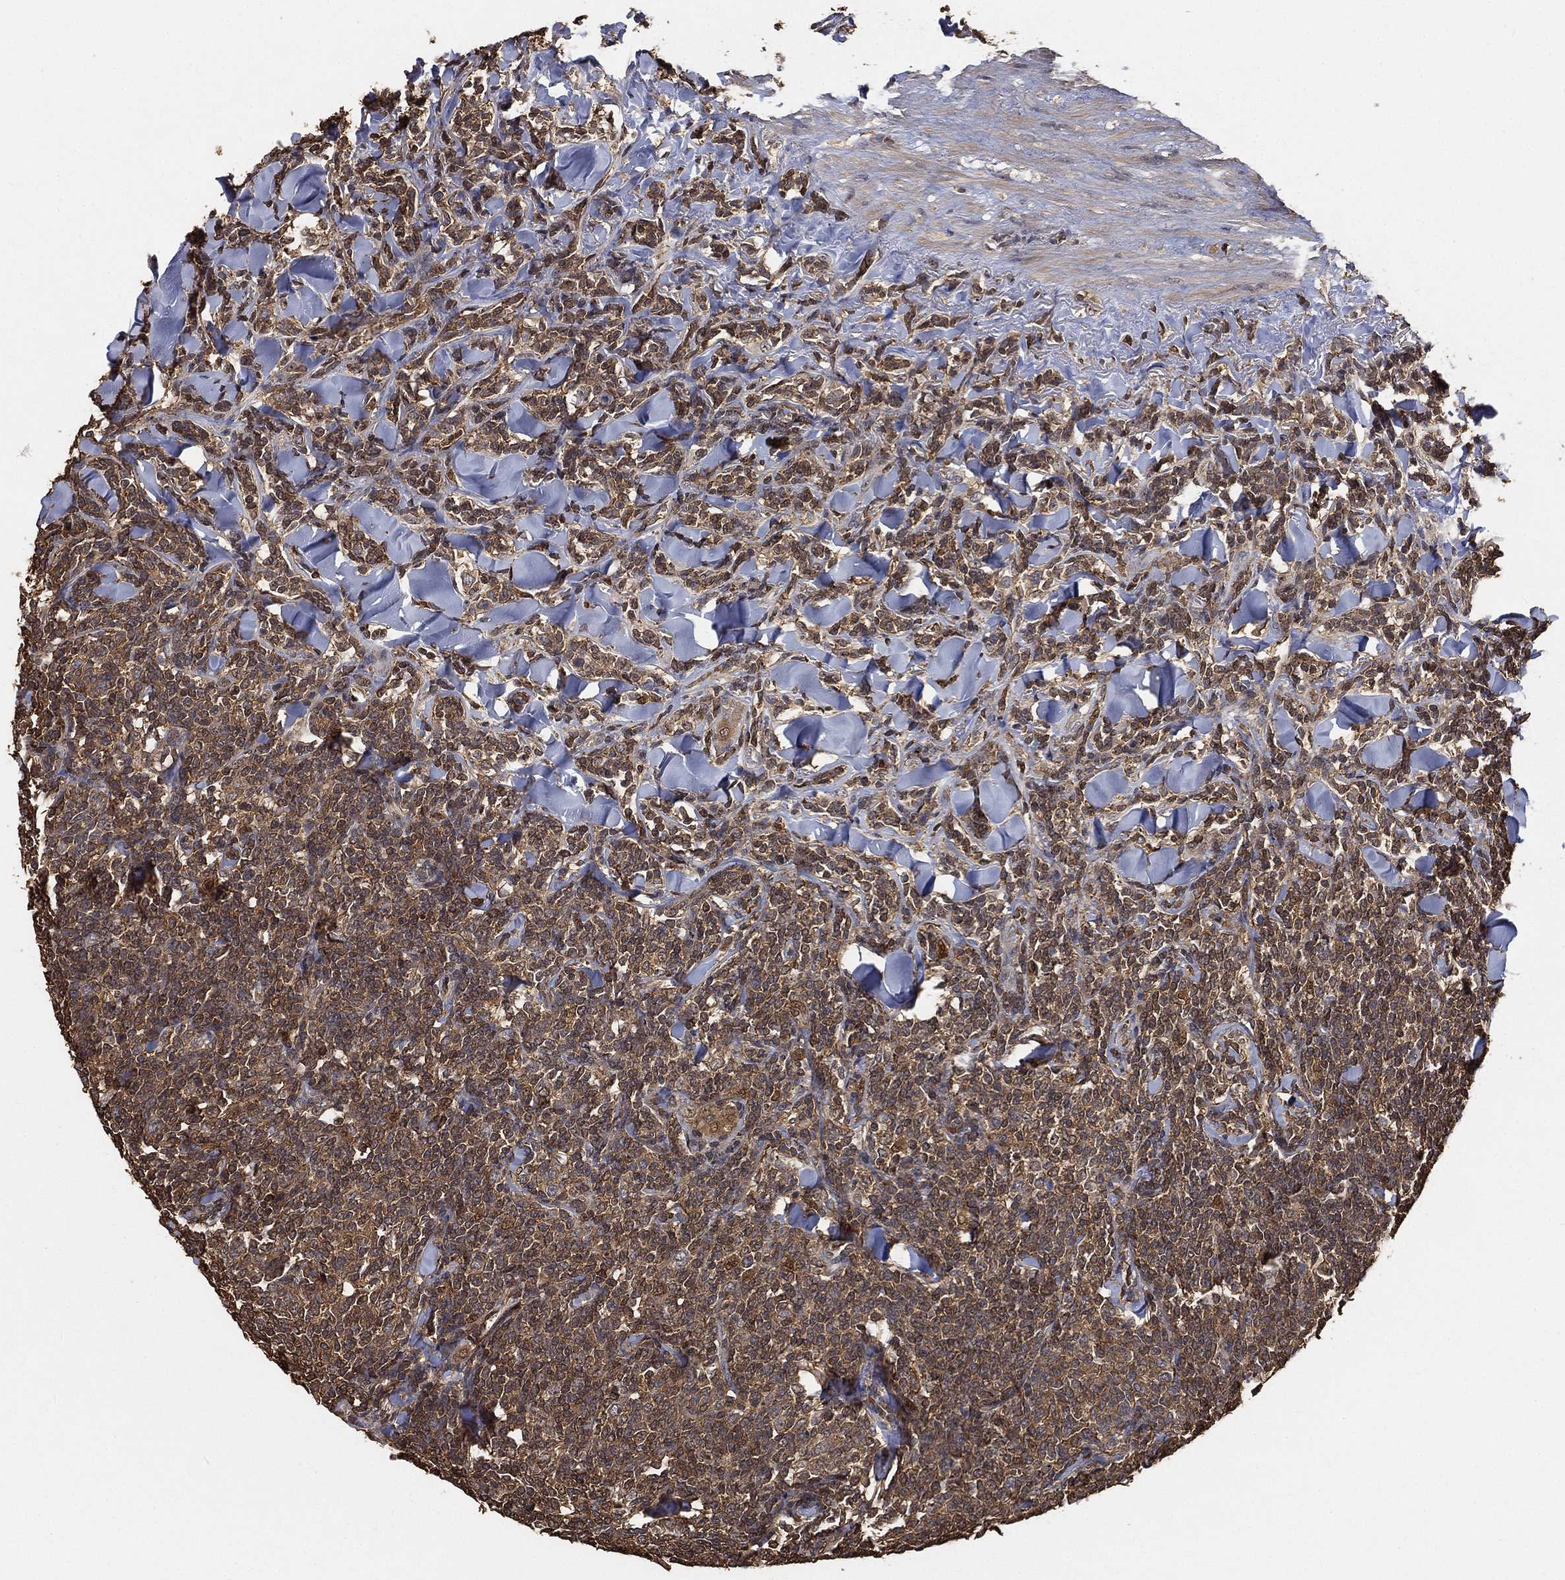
{"staining": {"intensity": "moderate", "quantity": ">75%", "location": "cytoplasmic/membranous"}, "tissue": "lymphoma", "cell_type": "Tumor cells", "image_type": "cancer", "snomed": [{"axis": "morphology", "description": "Malignant lymphoma, non-Hodgkin's type, Low grade"}, {"axis": "topography", "description": "Lymph node"}], "caption": "A brown stain shows moderate cytoplasmic/membranous positivity of a protein in lymphoma tumor cells. (IHC, brightfield microscopy, high magnification).", "gene": "CRYL1", "patient": {"sex": "female", "age": 56}}